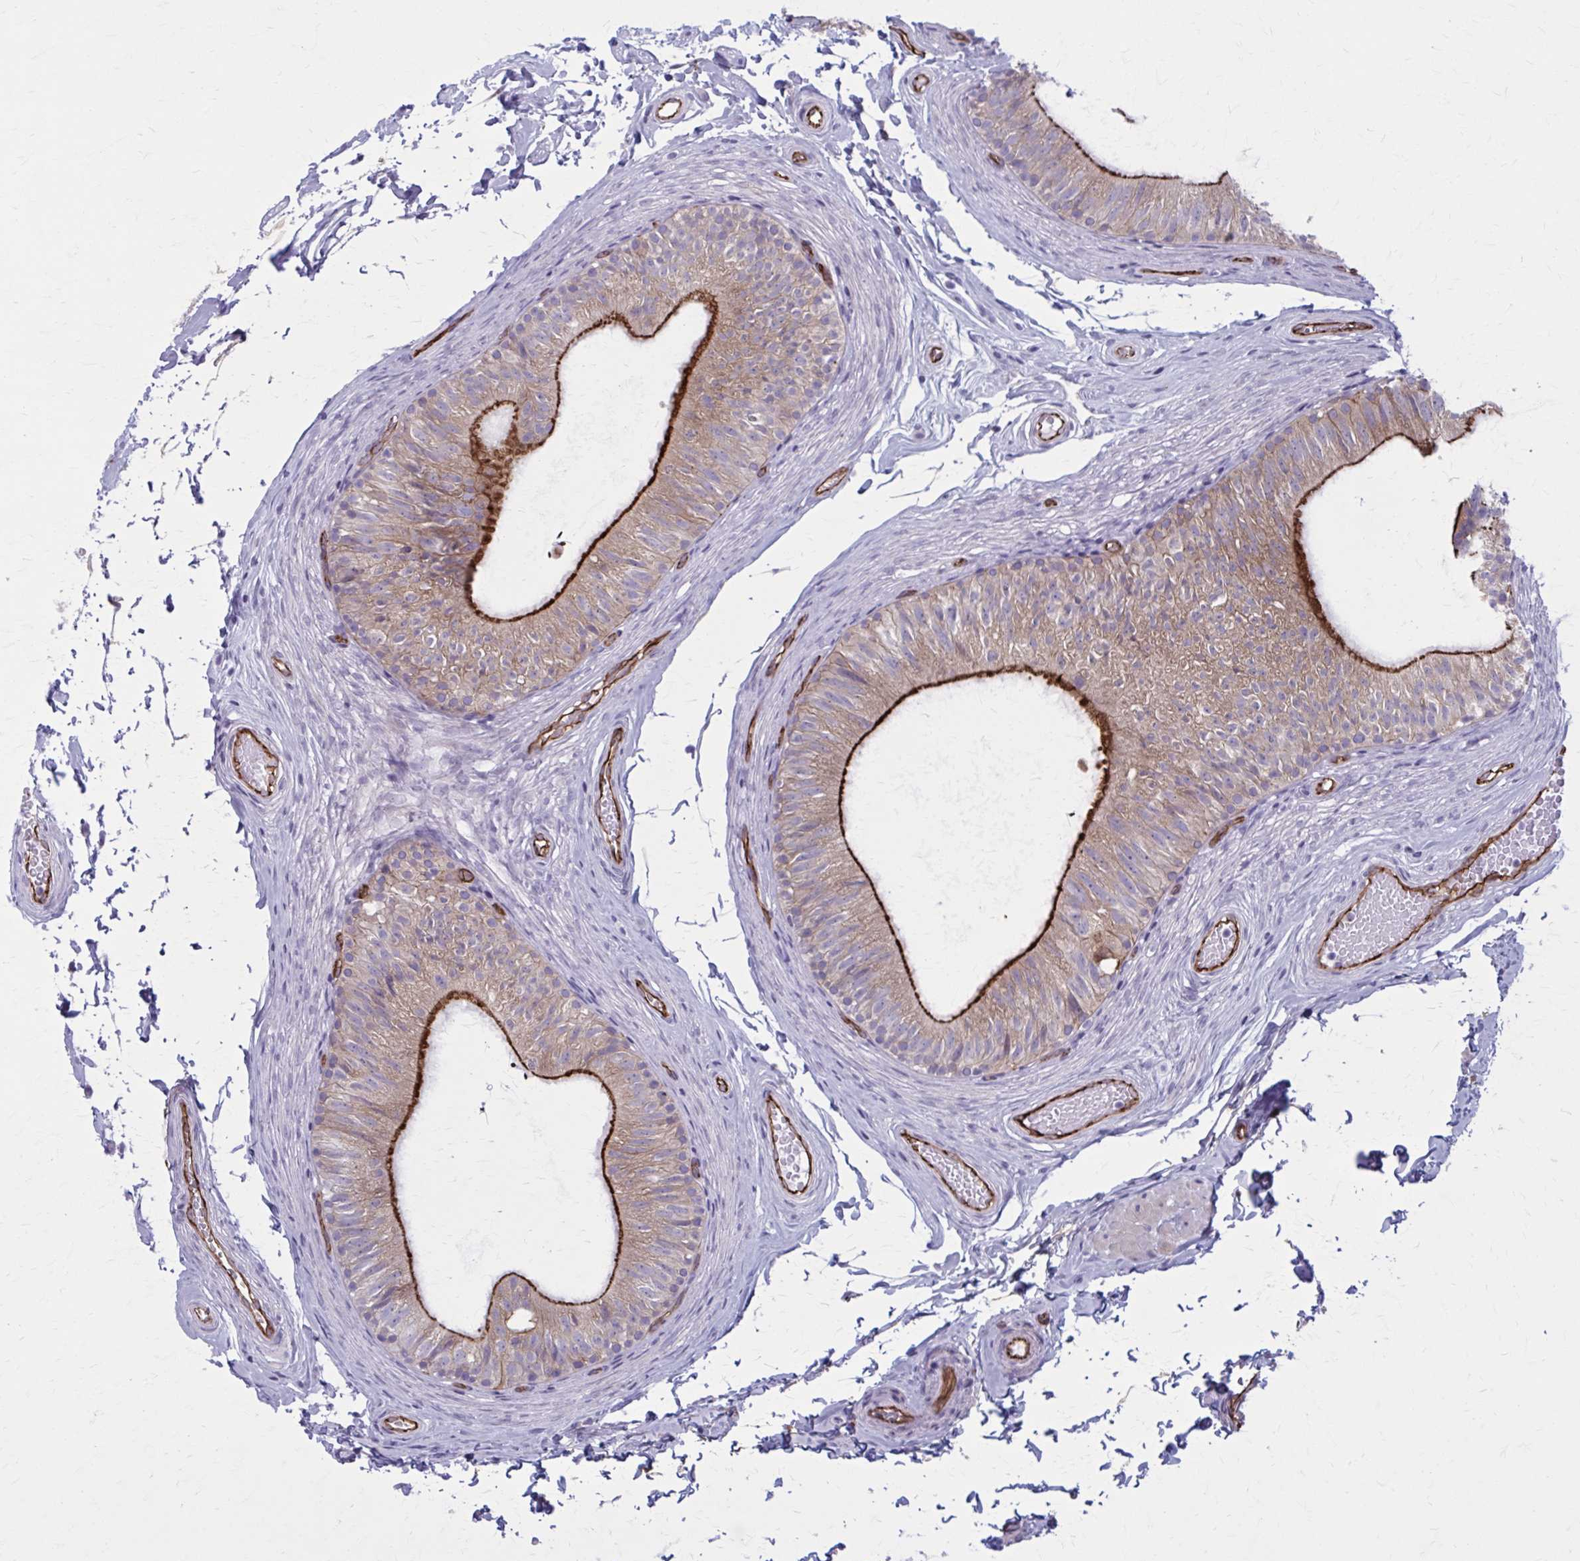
{"staining": {"intensity": "strong", "quantity": "25%-75%", "location": "cytoplasmic/membranous"}, "tissue": "epididymis", "cell_type": "Glandular cells", "image_type": "normal", "snomed": [{"axis": "morphology", "description": "Normal tissue, NOS"}, {"axis": "topography", "description": "Epididymis, spermatic cord, NOS"}, {"axis": "topography", "description": "Epididymis"}, {"axis": "topography", "description": "Peripheral nerve tissue"}], "caption": "Immunohistochemistry (DAB) staining of benign epididymis shows strong cytoplasmic/membranous protein staining in approximately 25%-75% of glandular cells.", "gene": "ZDHHC7", "patient": {"sex": "male", "age": 29}}